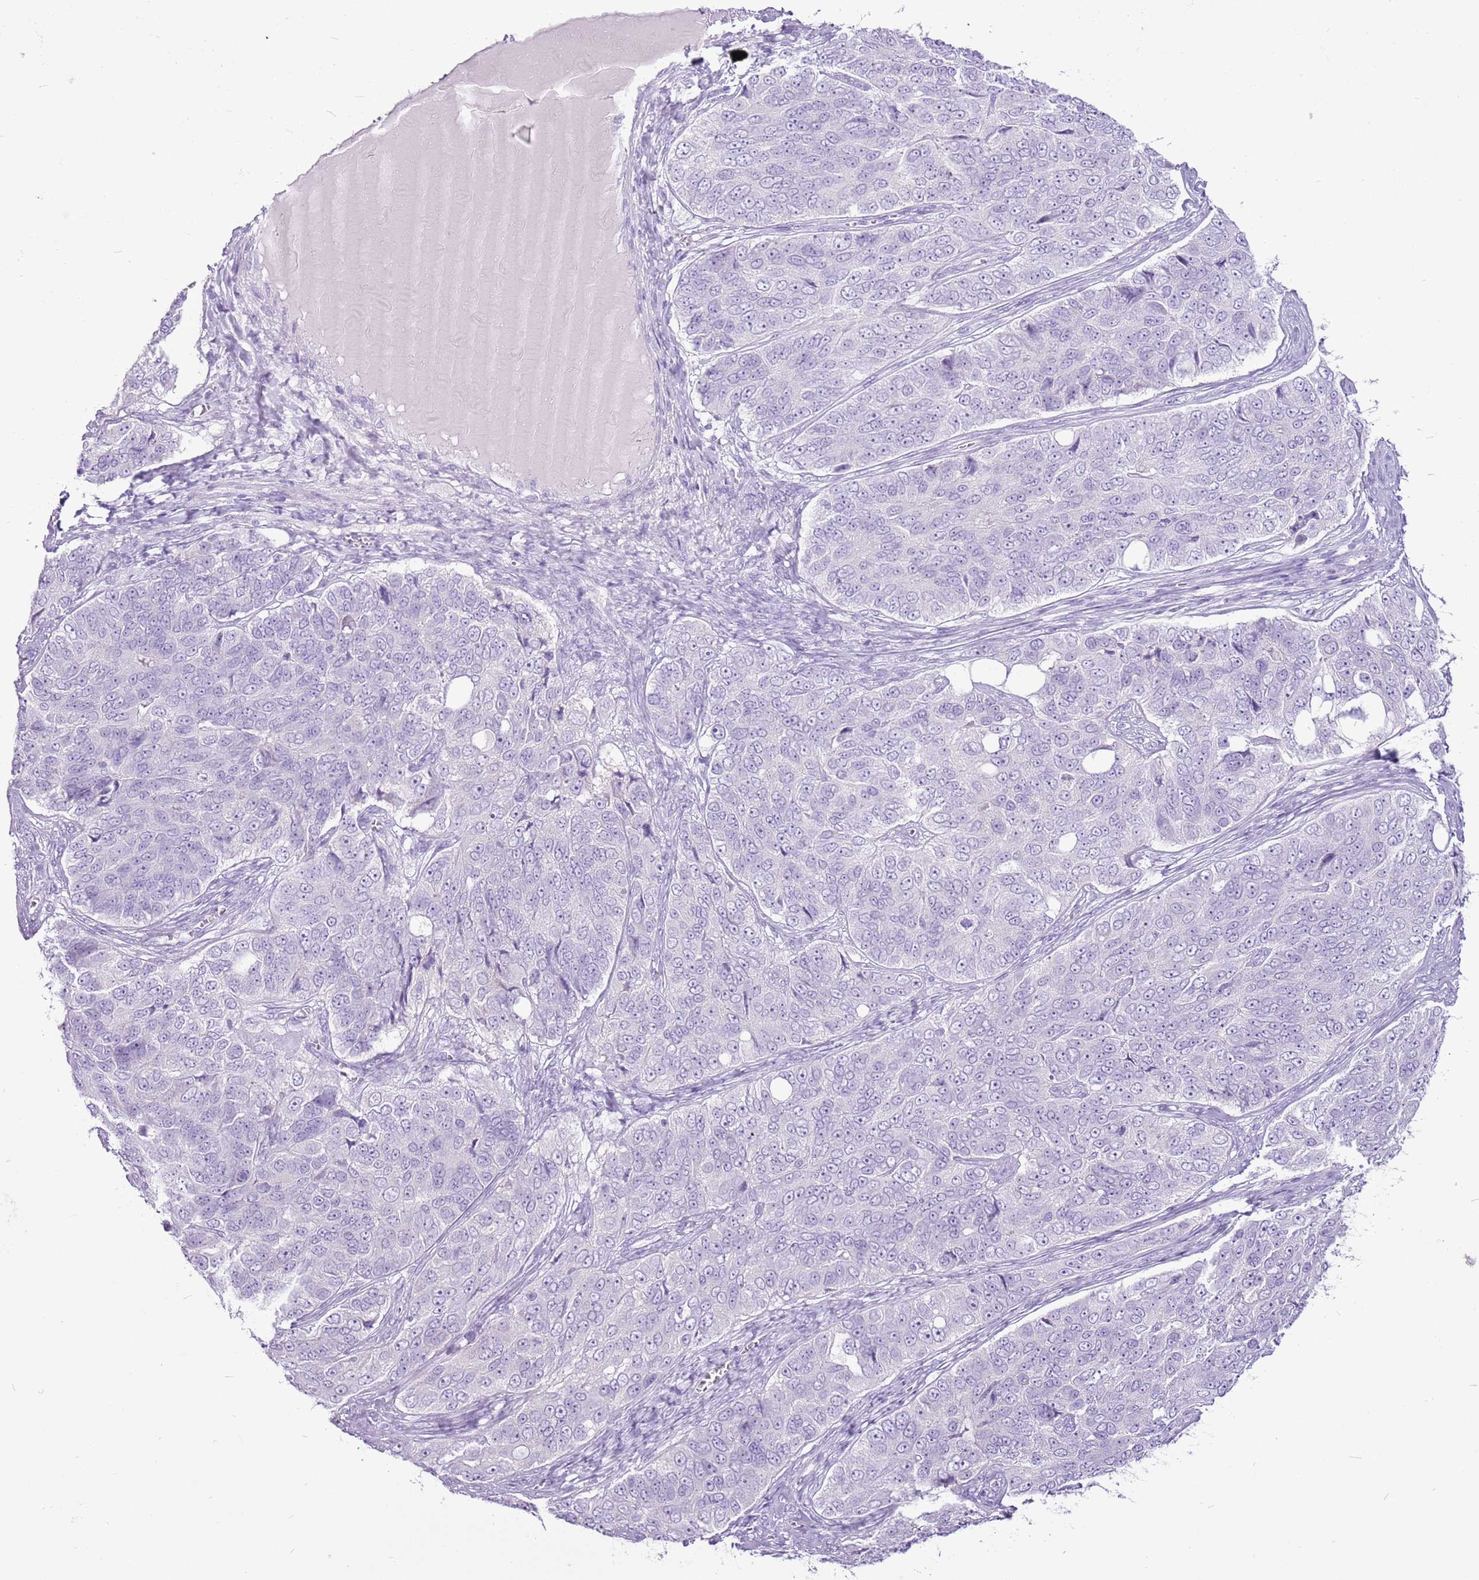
{"staining": {"intensity": "negative", "quantity": "none", "location": "none"}, "tissue": "ovarian cancer", "cell_type": "Tumor cells", "image_type": "cancer", "snomed": [{"axis": "morphology", "description": "Carcinoma, endometroid"}, {"axis": "topography", "description": "Ovary"}], "caption": "Immunohistochemical staining of human ovarian cancer reveals no significant positivity in tumor cells.", "gene": "CNFN", "patient": {"sex": "female", "age": 51}}